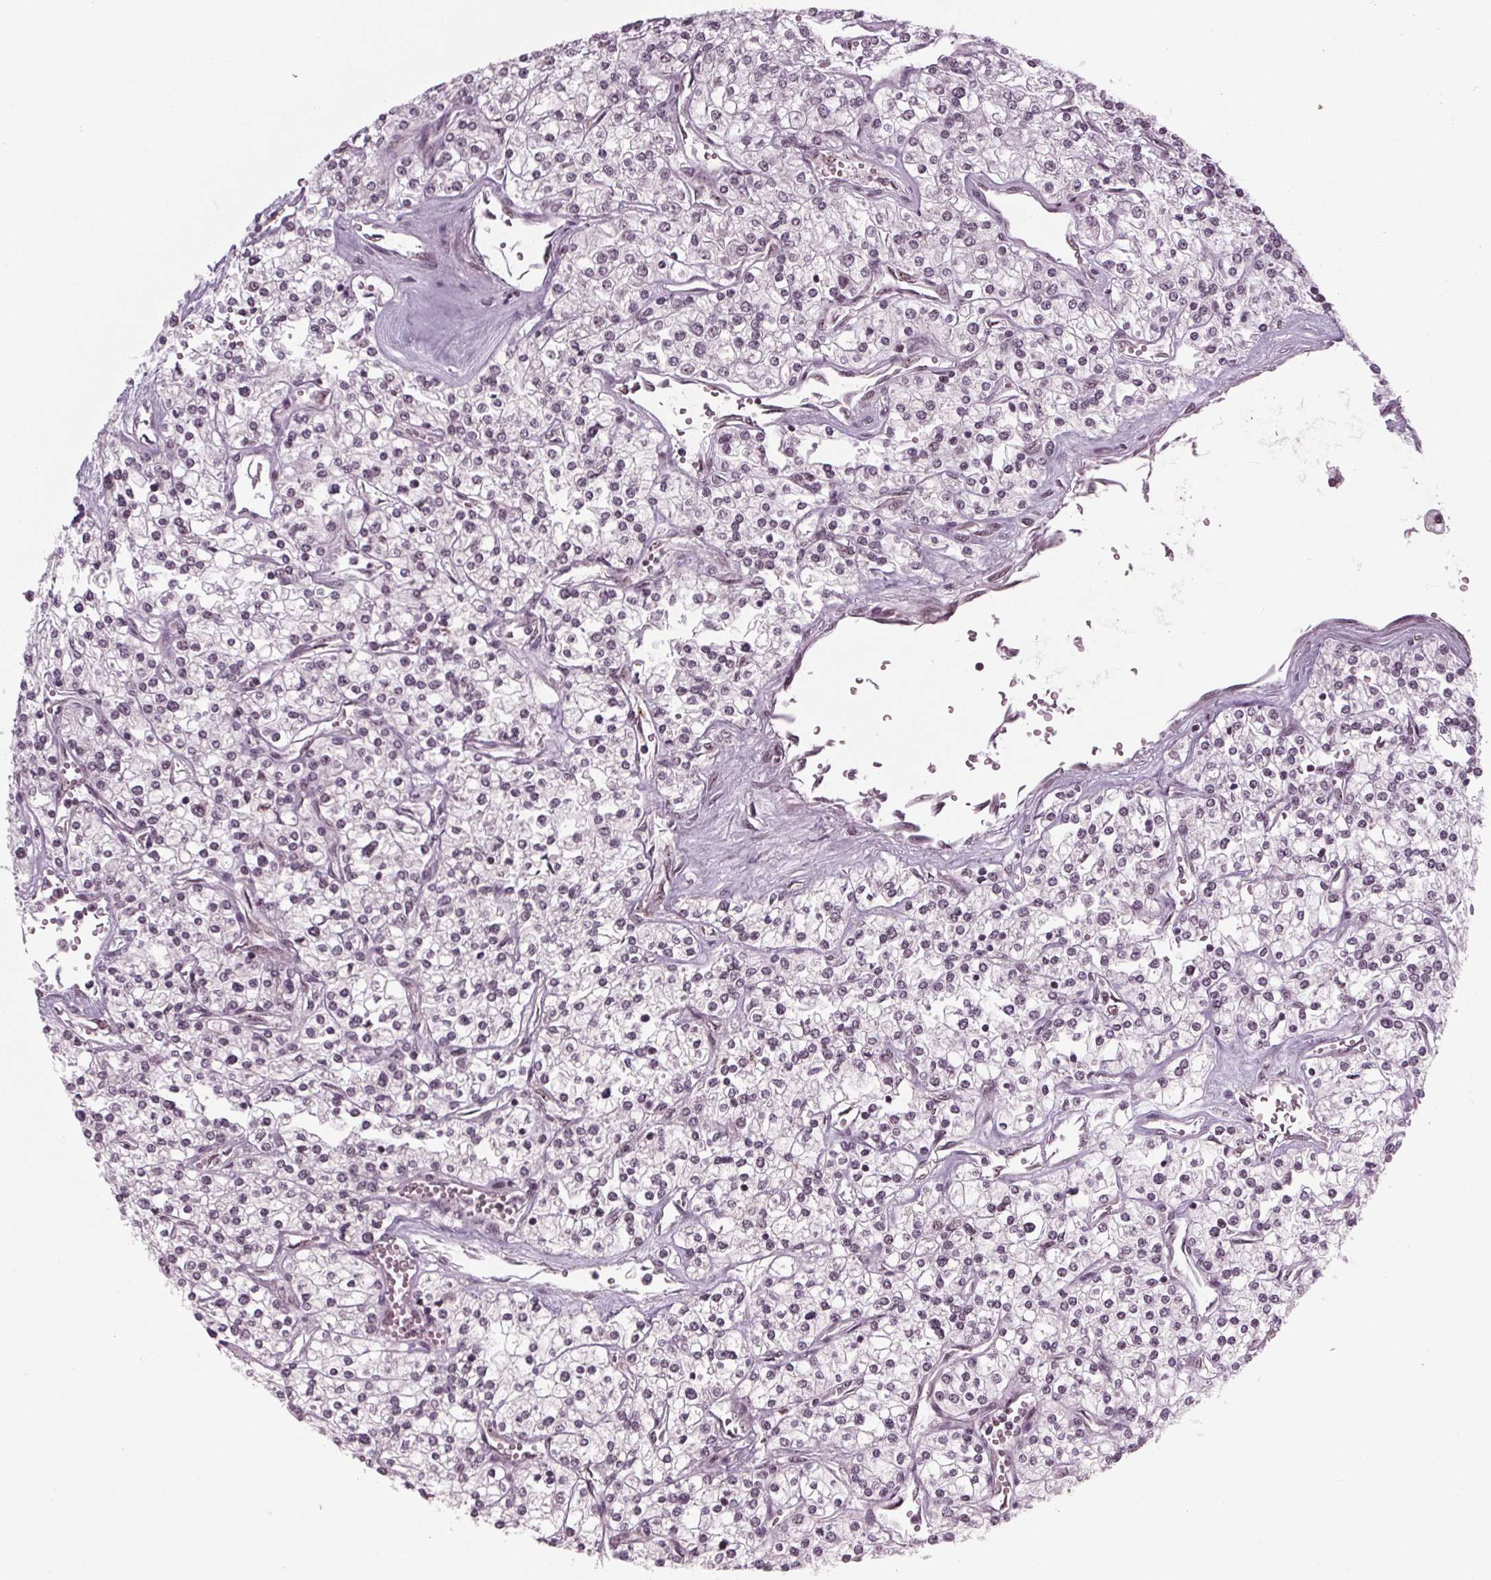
{"staining": {"intensity": "negative", "quantity": "none", "location": "none"}, "tissue": "renal cancer", "cell_type": "Tumor cells", "image_type": "cancer", "snomed": [{"axis": "morphology", "description": "Adenocarcinoma, NOS"}, {"axis": "topography", "description": "Kidney"}], "caption": "Human renal cancer stained for a protein using IHC displays no positivity in tumor cells.", "gene": "DDX41", "patient": {"sex": "male", "age": 80}}